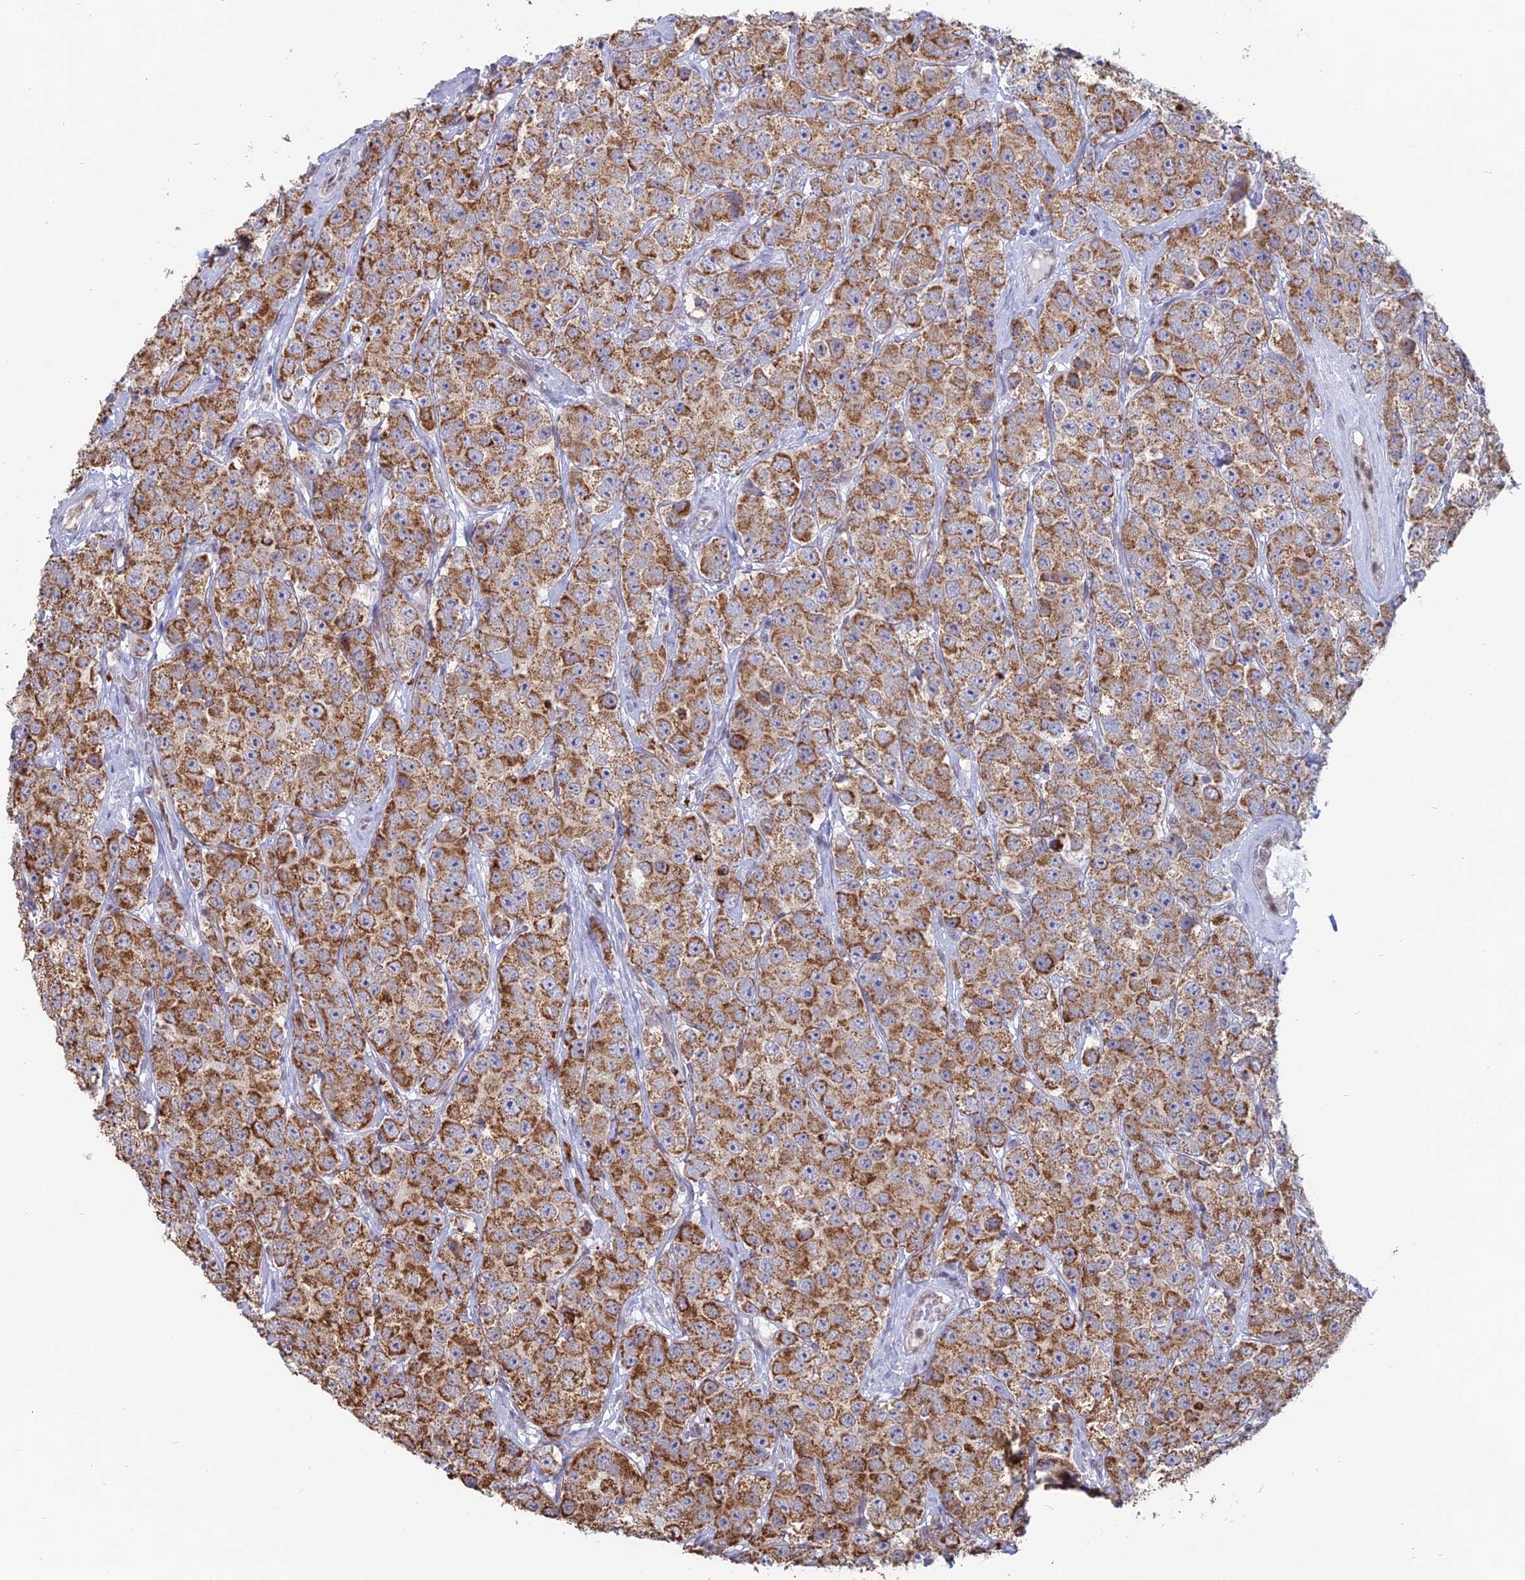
{"staining": {"intensity": "strong", "quantity": ">75%", "location": "cytoplasmic/membranous"}, "tissue": "testis cancer", "cell_type": "Tumor cells", "image_type": "cancer", "snomed": [{"axis": "morphology", "description": "Seminoma, NOS"}, {"axis": "topography", "description": "Testis"}], "caption": "The histopathology image demonstrates a brown stain indicating the presence of a protein in the cytoplasmic/membranous of tumor cells in testis cancer (seminoma).", "gene": "ARHGAP40", "patient": {"sex": "male", "age": 28}}